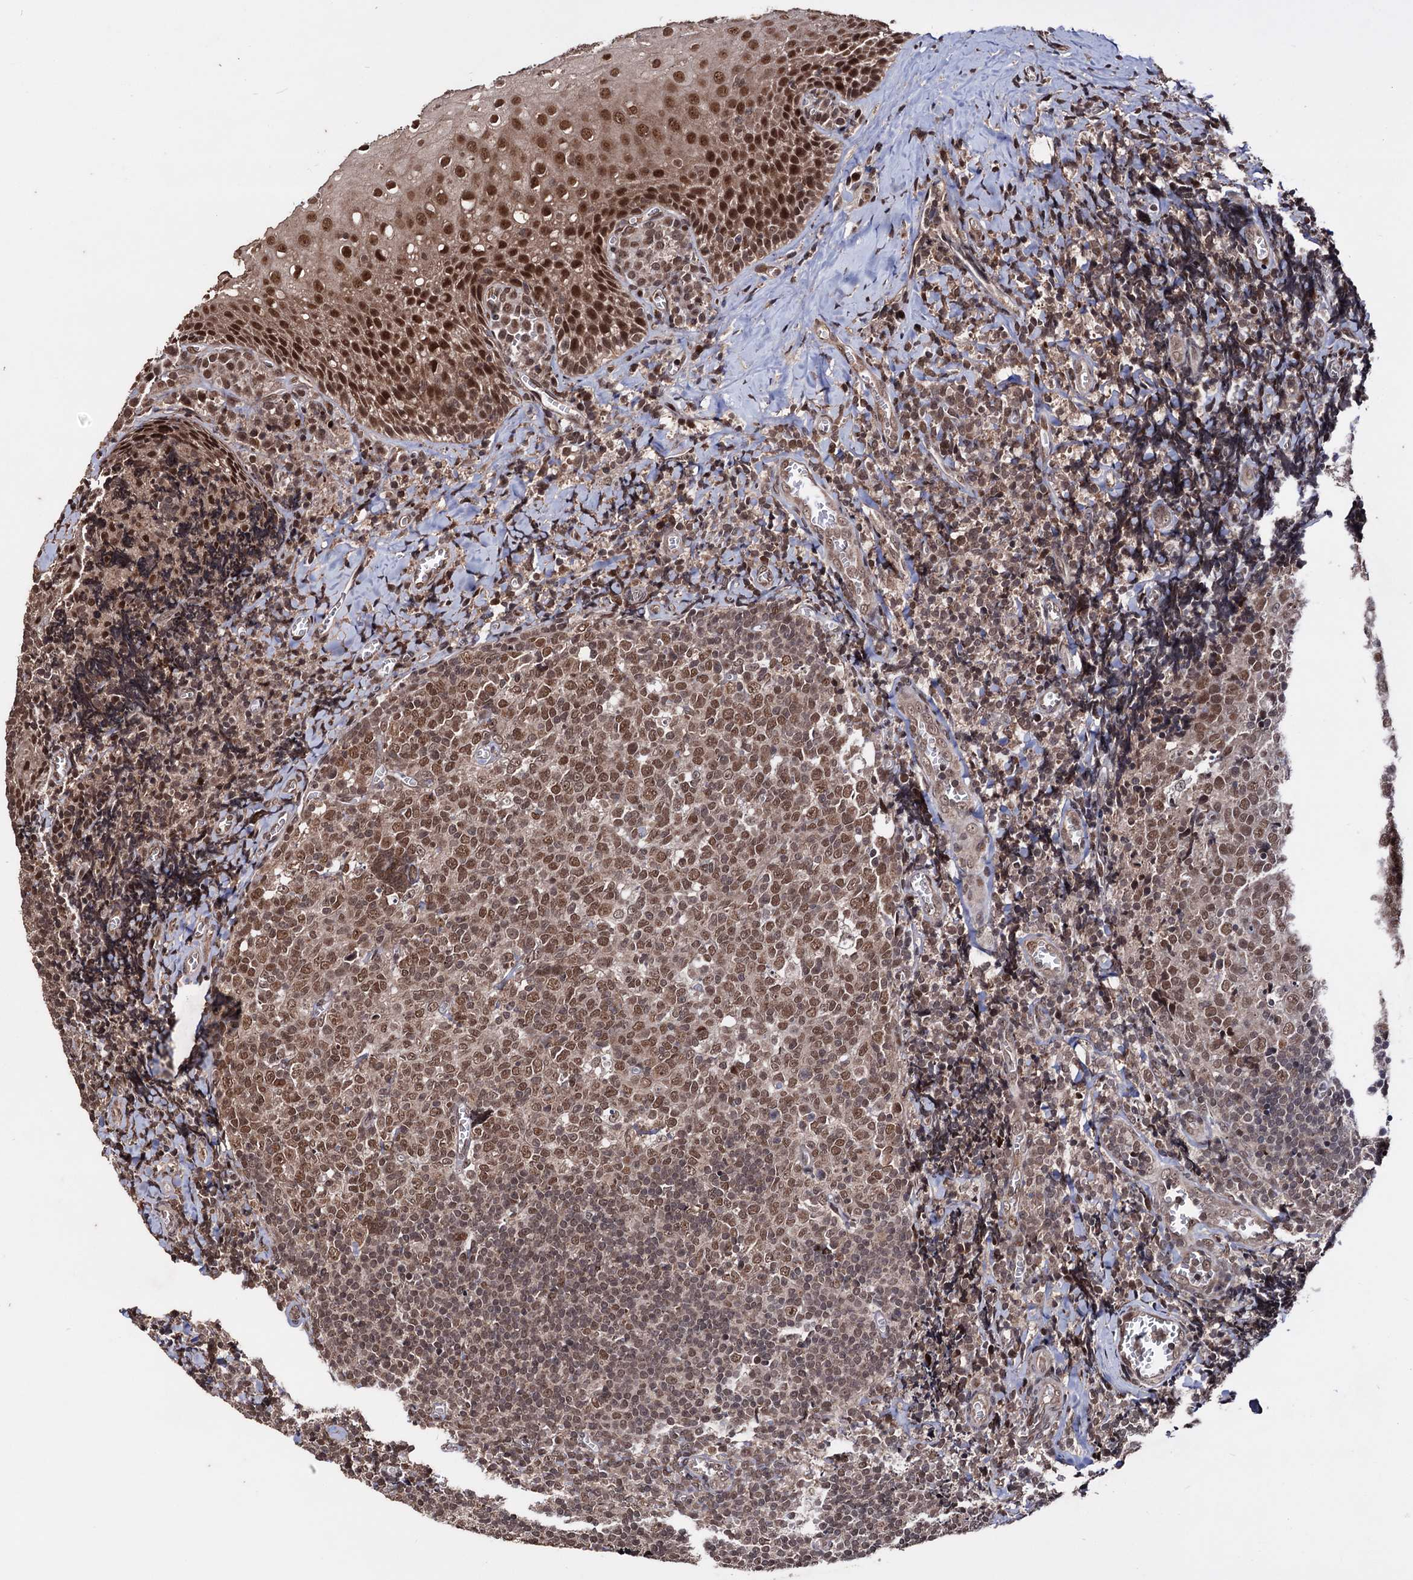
{"staining": {"intensity": "moderate", "quantity": ">75%", "location": "nuclear"}, "tissue": "tonsil", "cell_type": "Germinal center cells", "image_type": "normal", "snomed": [{"axis": "morphology", "description": "Normal tissue, NOS"}, {"axis": "topography", "description": "Tonsil"}], "caption": "Human tonsil stained with a brown dye reveals moderate nuclear positive expression in about >75% of germinal center cells.", "gene": "KLF5", "patient": {"sex": "male", "age": 27}}